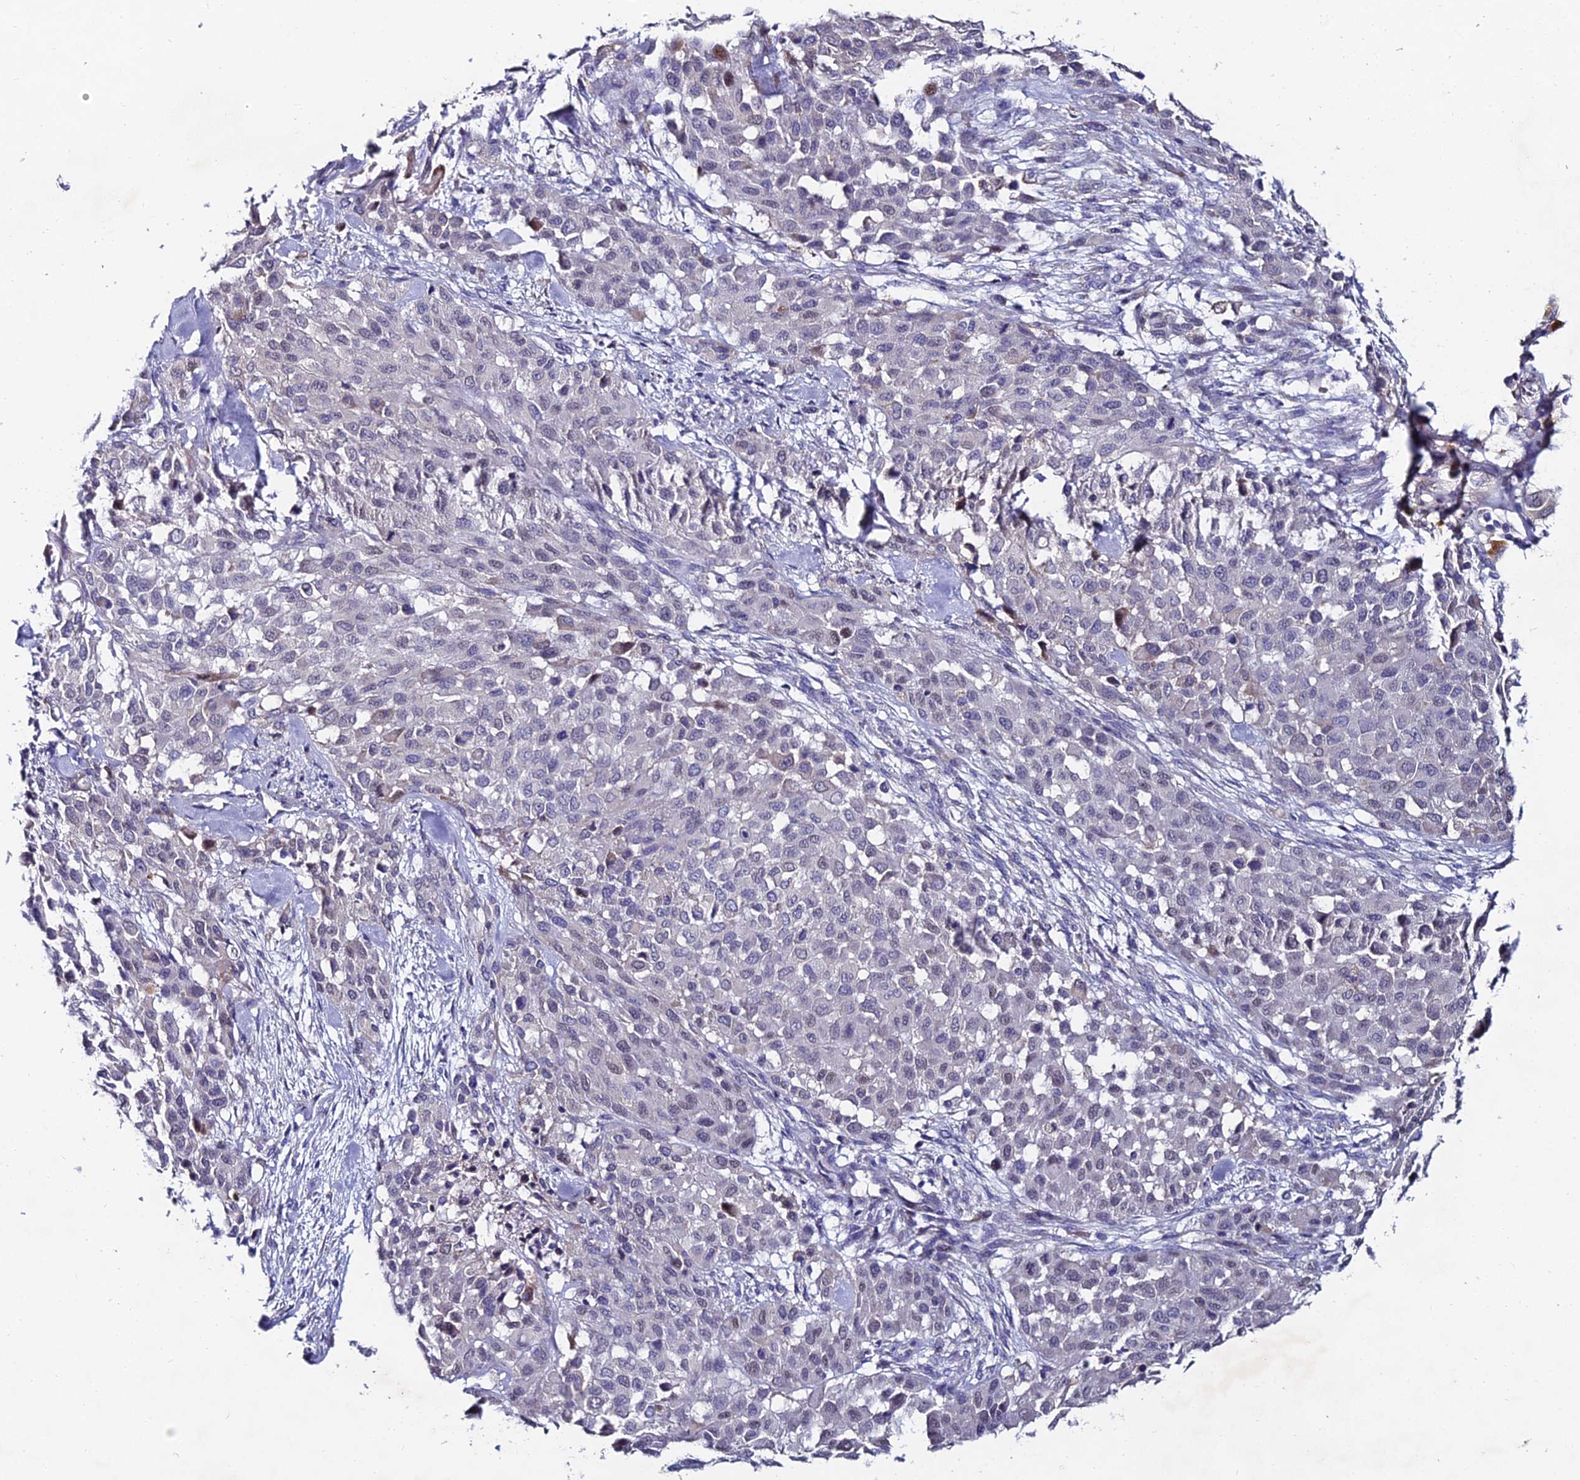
{"staining": {"intensity": "negative", "quantity": "none", "location": "none"}, "tissue": "melanoma", "cell_type": "Tumor cells", "image_type": "cancer", "snomed": [{"axis": "morphology", "description": "Malignant melanoma, Metastatic site"}, {"axis": "topography", "description": "Skin"}], "caption": "Immunohistochemistry (IHC) photomicrograph of neoplastic tissue: human malignant melanoma (metastatic site) stained with DAB exhibits no significant protein staining in tumor cells. (Immunohistochemistry, brightfield microscopy, high magnification).", "gene": "TRIM24", "patient": {"sex": "female", "age": 81}}